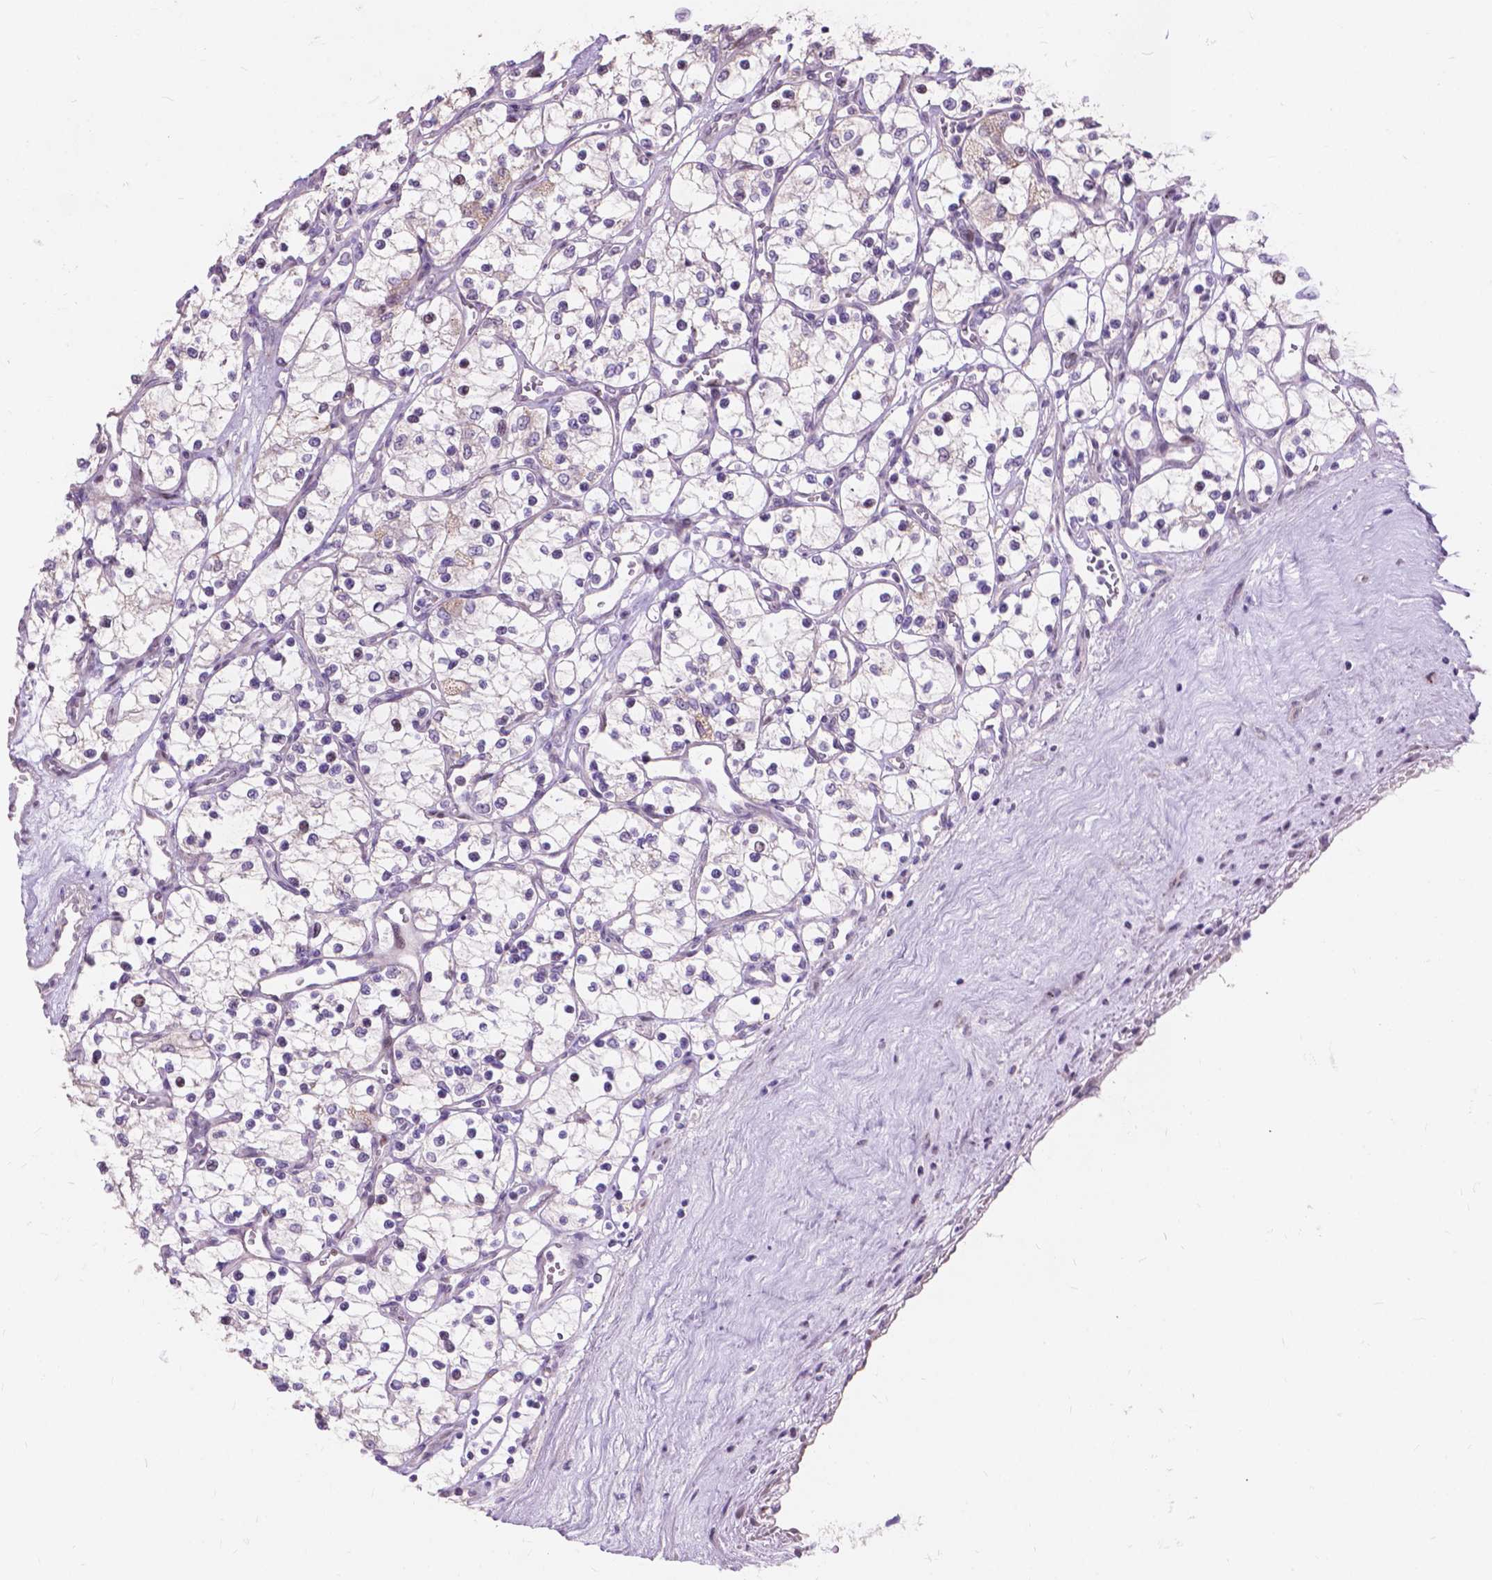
{"staining": {"intensity": "negative", "quantity": "none", "location": "none"}, "tissue": "renal cancer", "cell_type": "Tumor cells", "image_type": "cancer", "snomed": [{"axis": "morphology", "description": "Adenocarcinoma, NOS"}, {"axis": "topography", "description": "Kidney"}], "caption": "A high-resolution image shows IHC staining of renal cancer (adenocarcinoma), which demonstrates no significant staining in tumor cells.", "gene": "MYH14", "patient": {"sex": "female", "age": 69}}